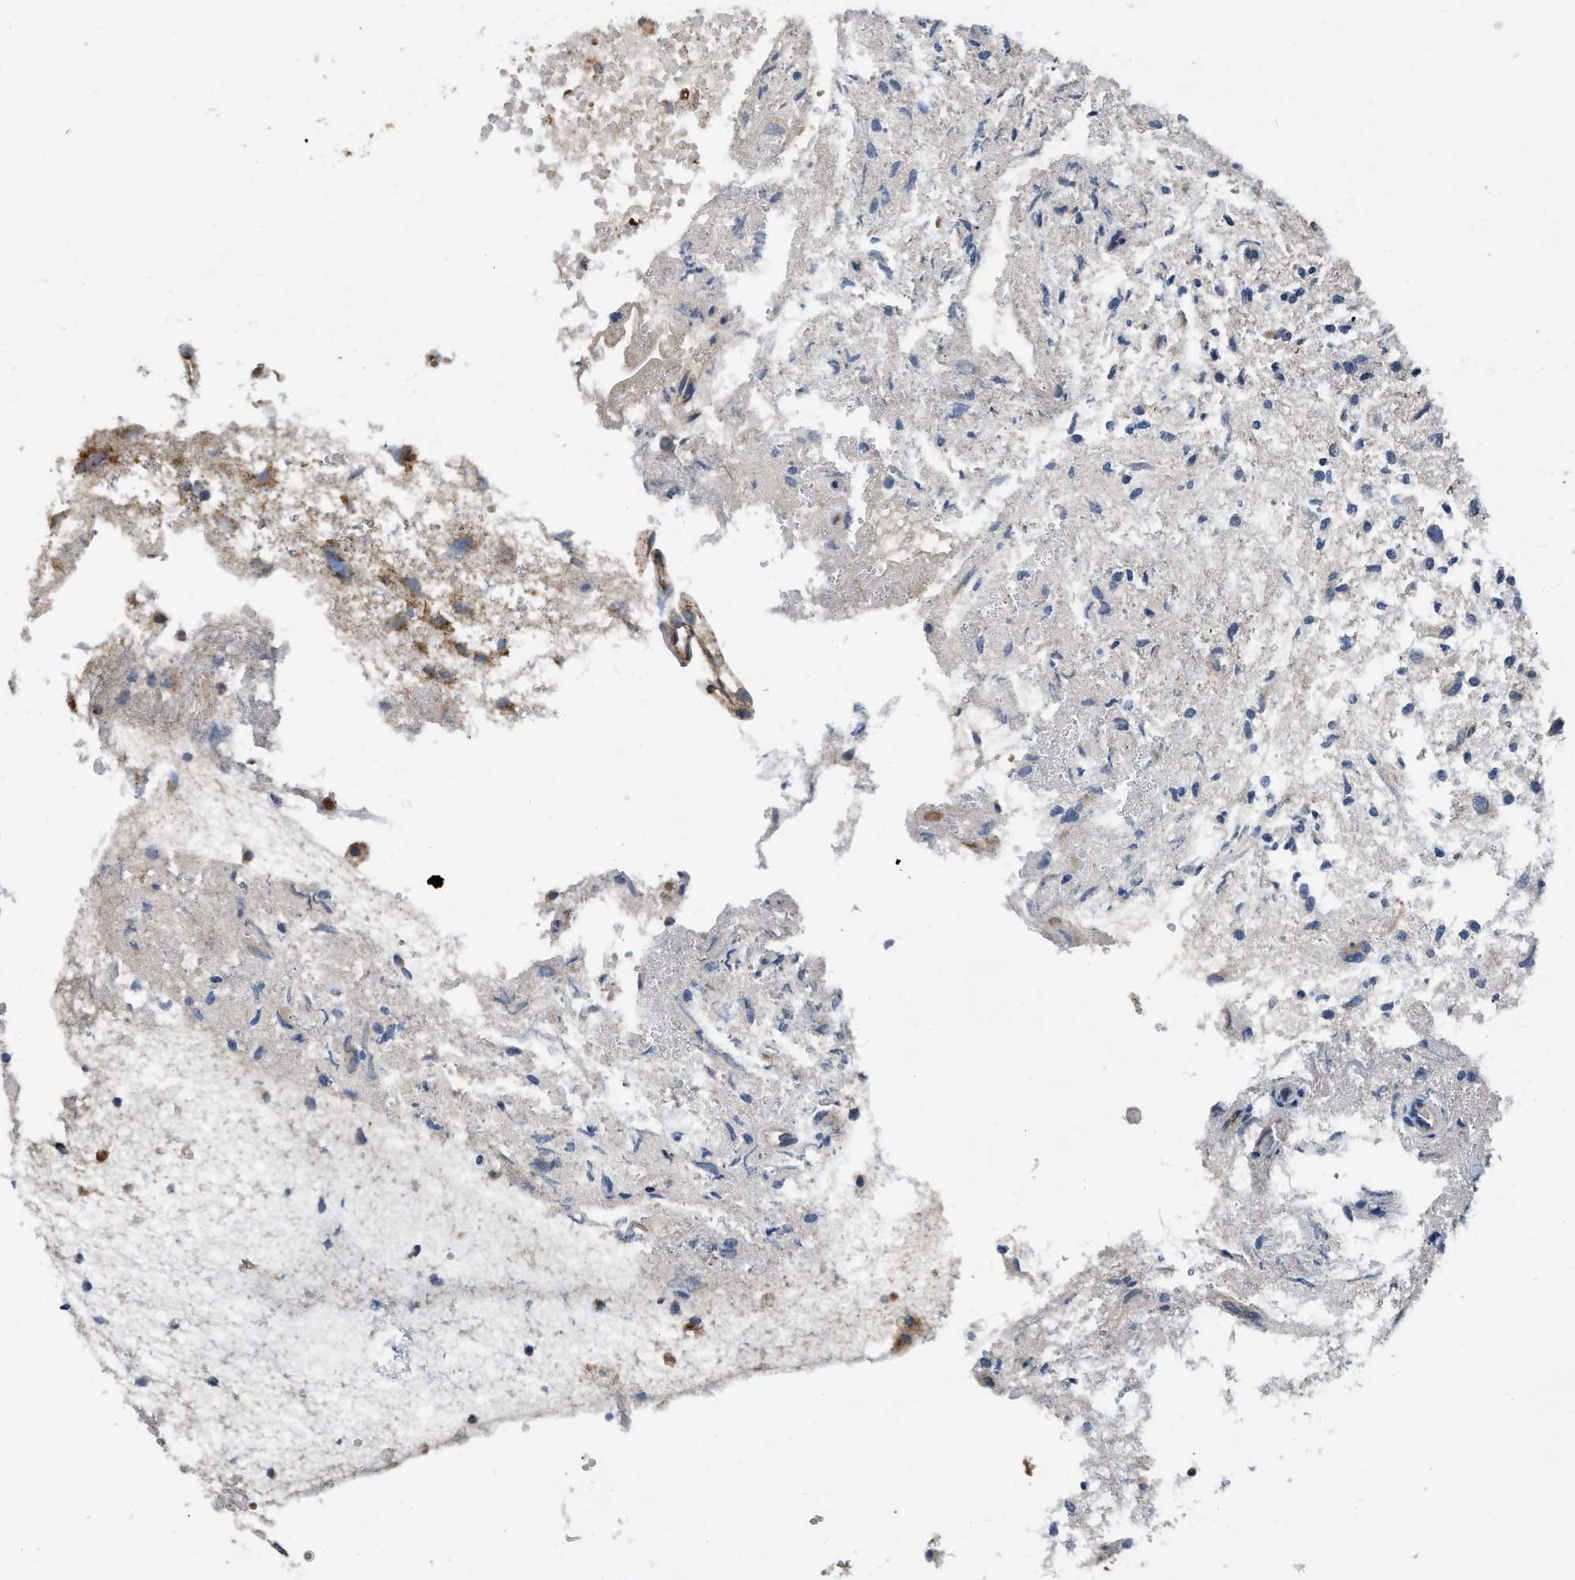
{"staining": {"intensity": "negative", "quantity": "none", "location": "none"}, "tissue": "glioma", "cell_type": "Tumor cells", "image_type": "cancer", "snomed": [{"axis": "morphology", "description": "Glioma, malignant, High grade"}, {"axis": "topography", "description": "Brain"}], "caption": "This is an immunohistochemistry (IHC) histopathology image of malignant glioma (high-grade). There is no expression in tumor cells.", "gene": "OPTN", "patient": {"sex": "female", "age": 59}}